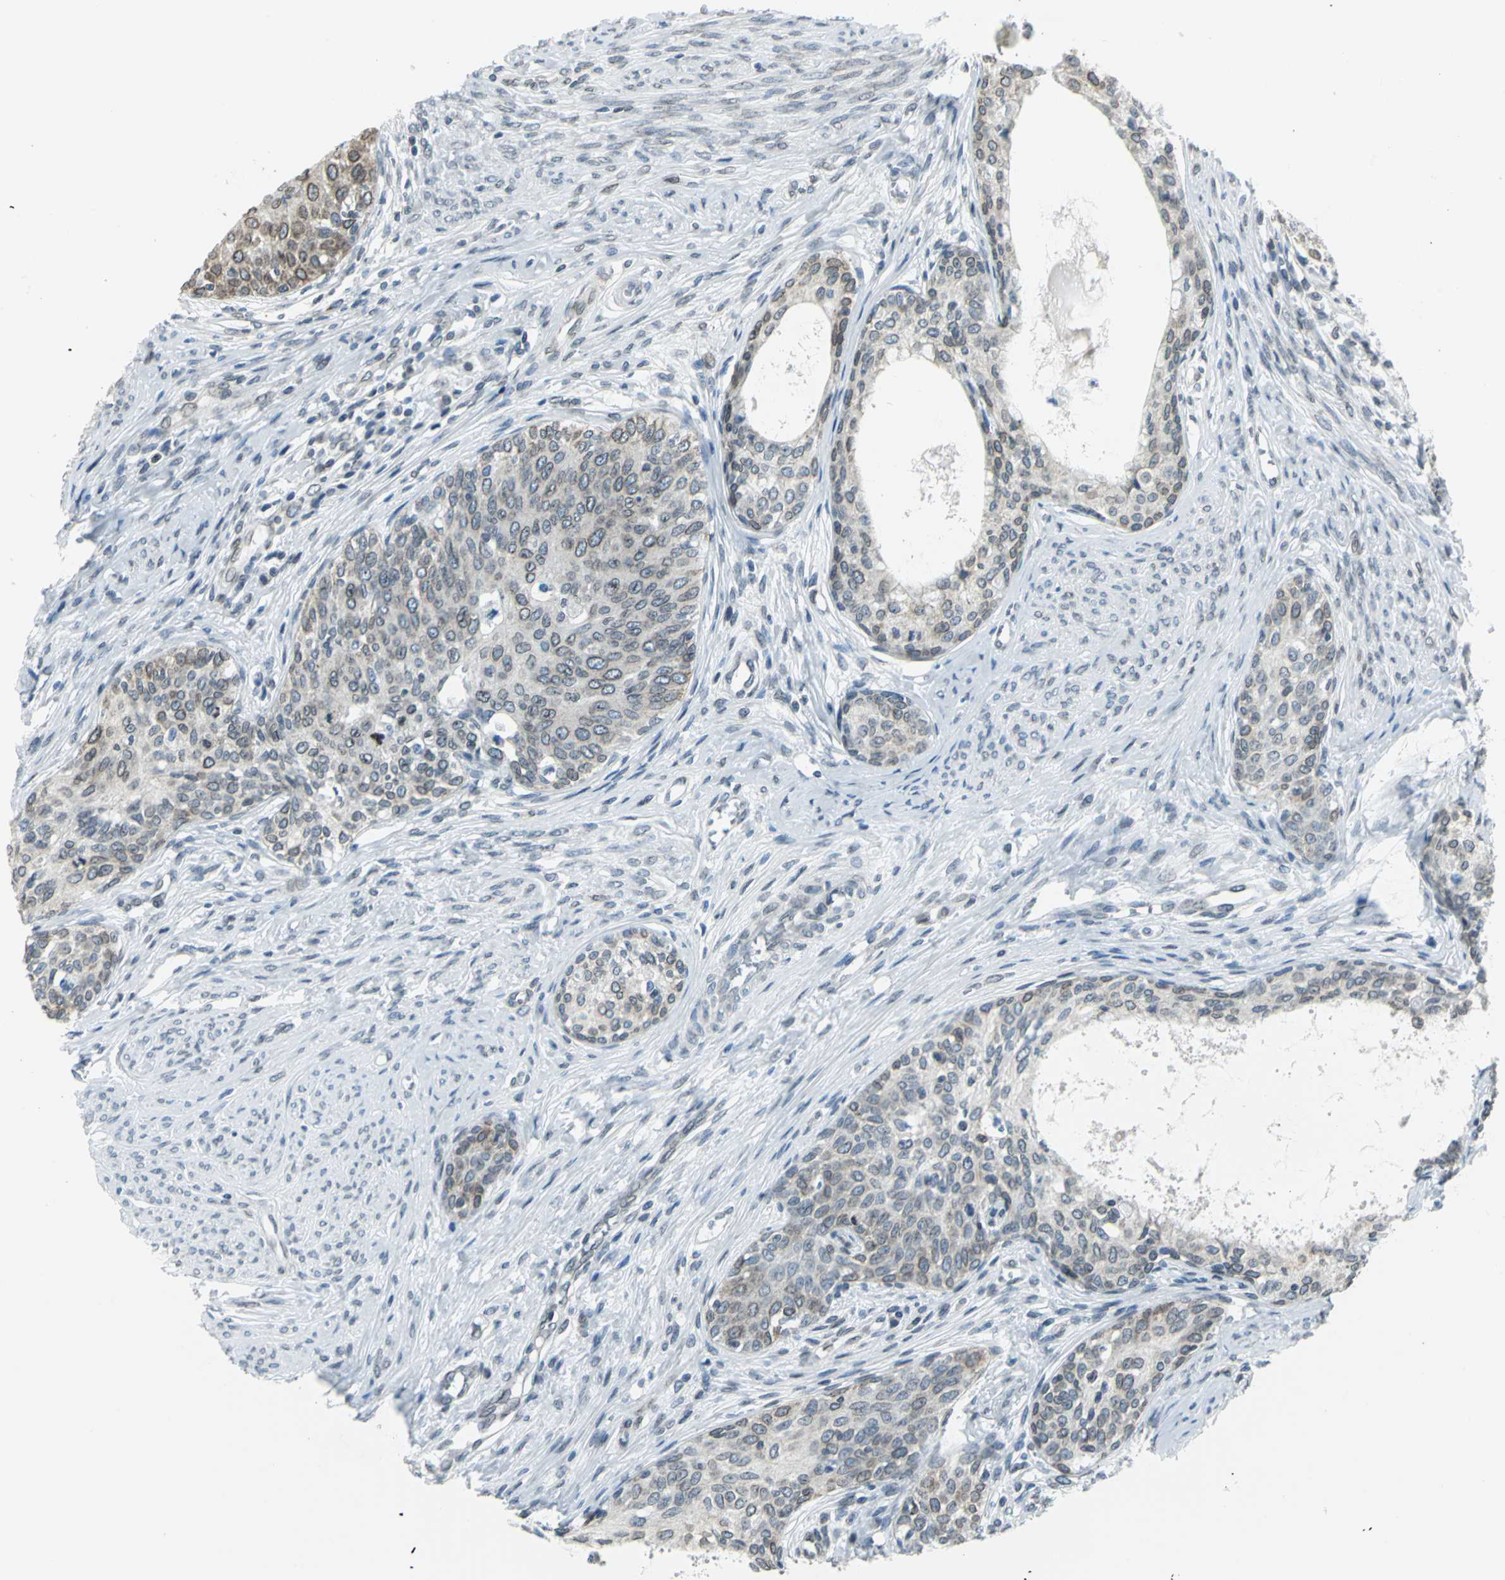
{"staining": {"intensity": "weak", "quantity": "25%-75%", "location": "cytoplasmic/membranous,nuclear"}, "tissue": "cervical cancer", "cell_type": "Tumor cells", "image_type": "cancer", "snomed": [{"axis": "morphology", "description": "Squamous cell carcinoma, NOS"}, {"axis": "morphology", "description": "Adenocarcinoma, NOS"}, {"axis": "topography", "description": "Cervix"}], "caption": "A brown stain shows weak cytoplasmic/membranous and nuclear staining of a protein in human cervical squamous cell carcinoma tumor cells.", "gene": "SNUPN", "patient": {"sex": "female", "age": 52}}